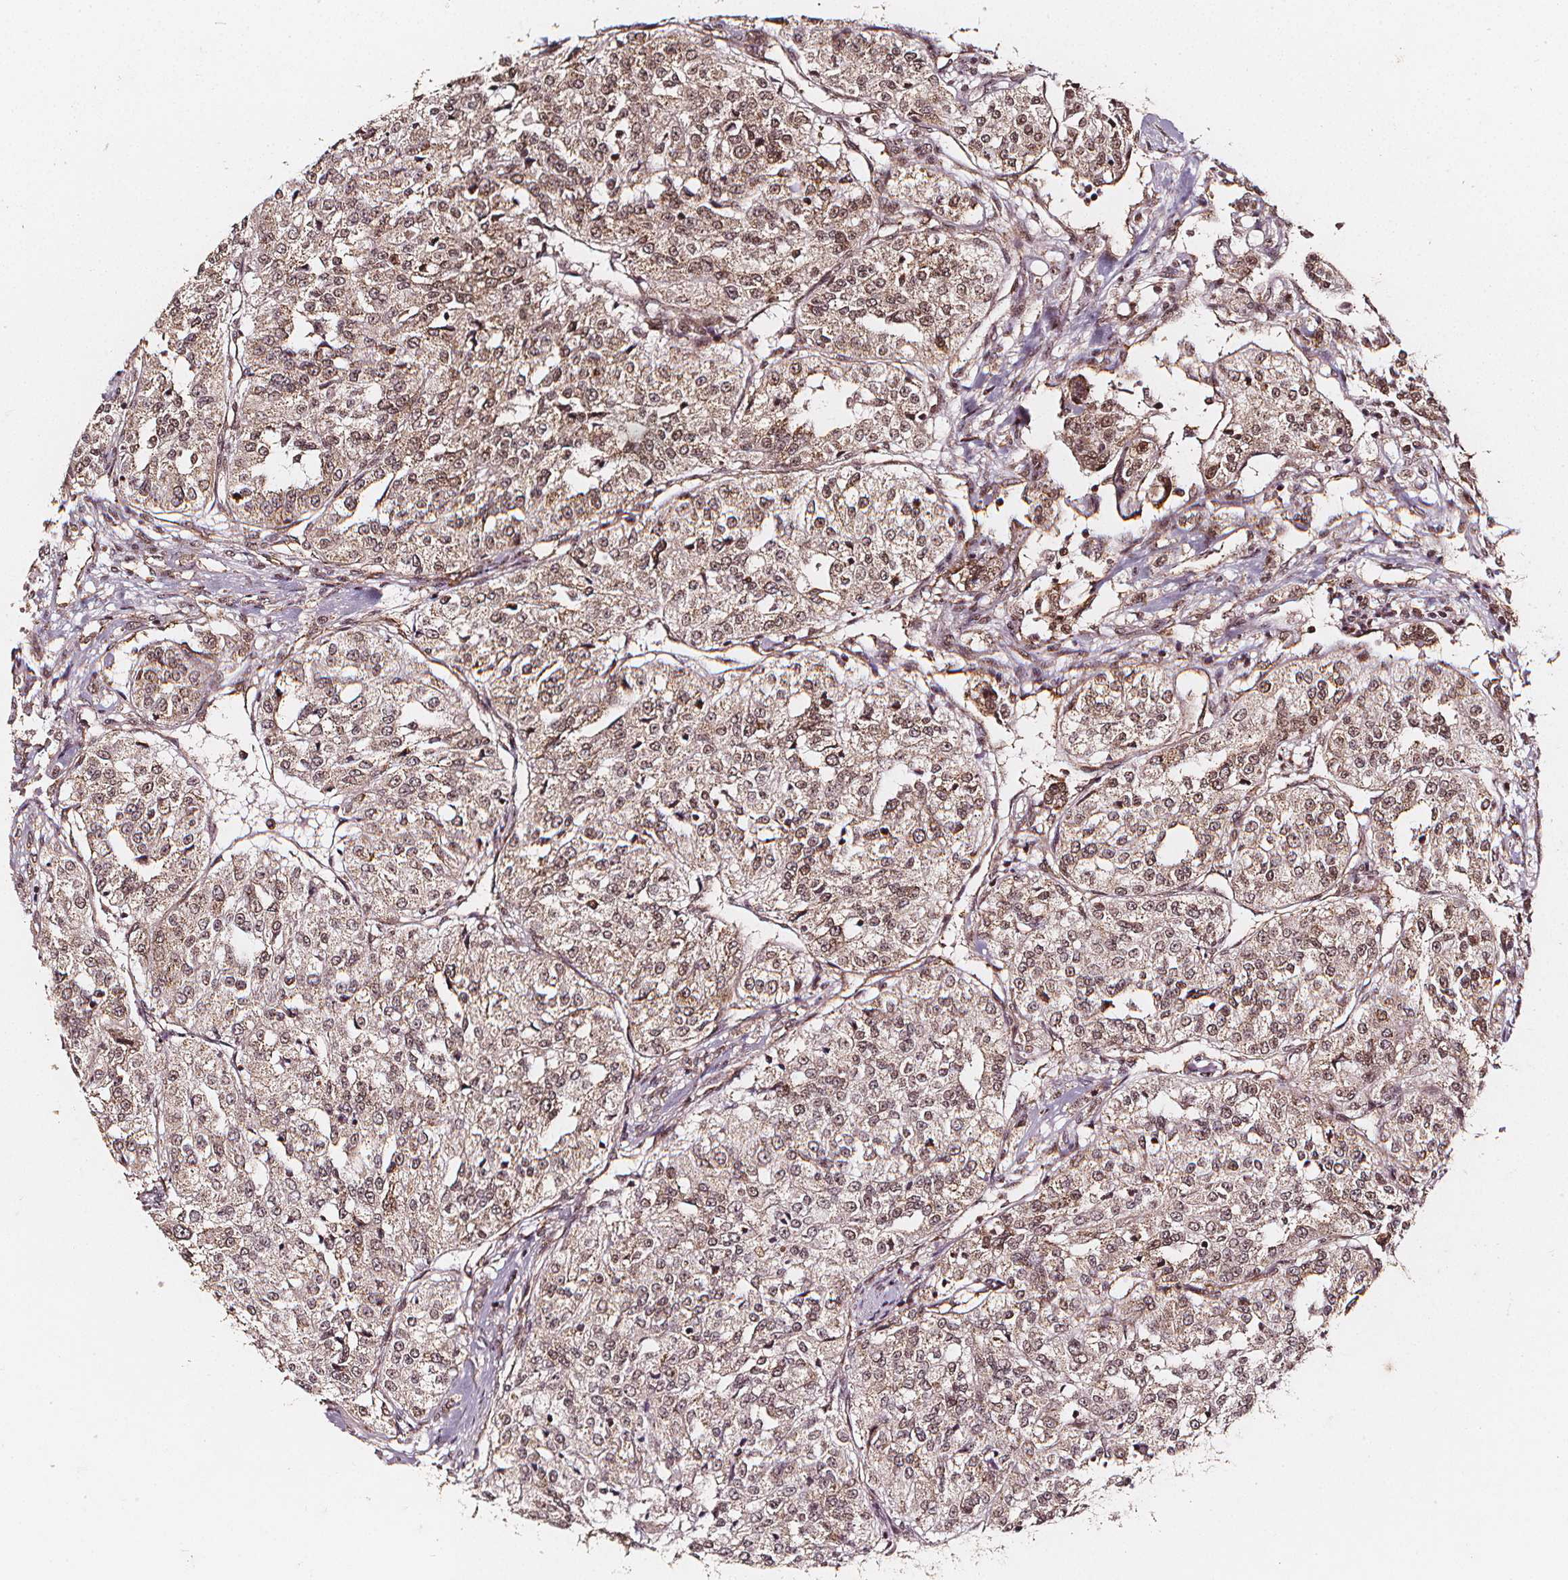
{"staining": {"intensity": "moderate", "quantity": ">75%", "location": "cytoplasmic/membranous,nuclear"}, "tissue": "renal cancer", "cell_type": "Tumor cells", "image_type": "cancer", "snomed": [{"axis": "morphology", "description": "Adenocarcinoma, NOS"}, {"axis": "topography", "description": "Kidney"}], "caption": "Adenocarcinoma (renal) stained for a protein displays moderate cytoplasmic/membranous and nuclear positivity in tumor cells.", "gene": "SMN1", "patient": {"sex": "female", "age": 63}}